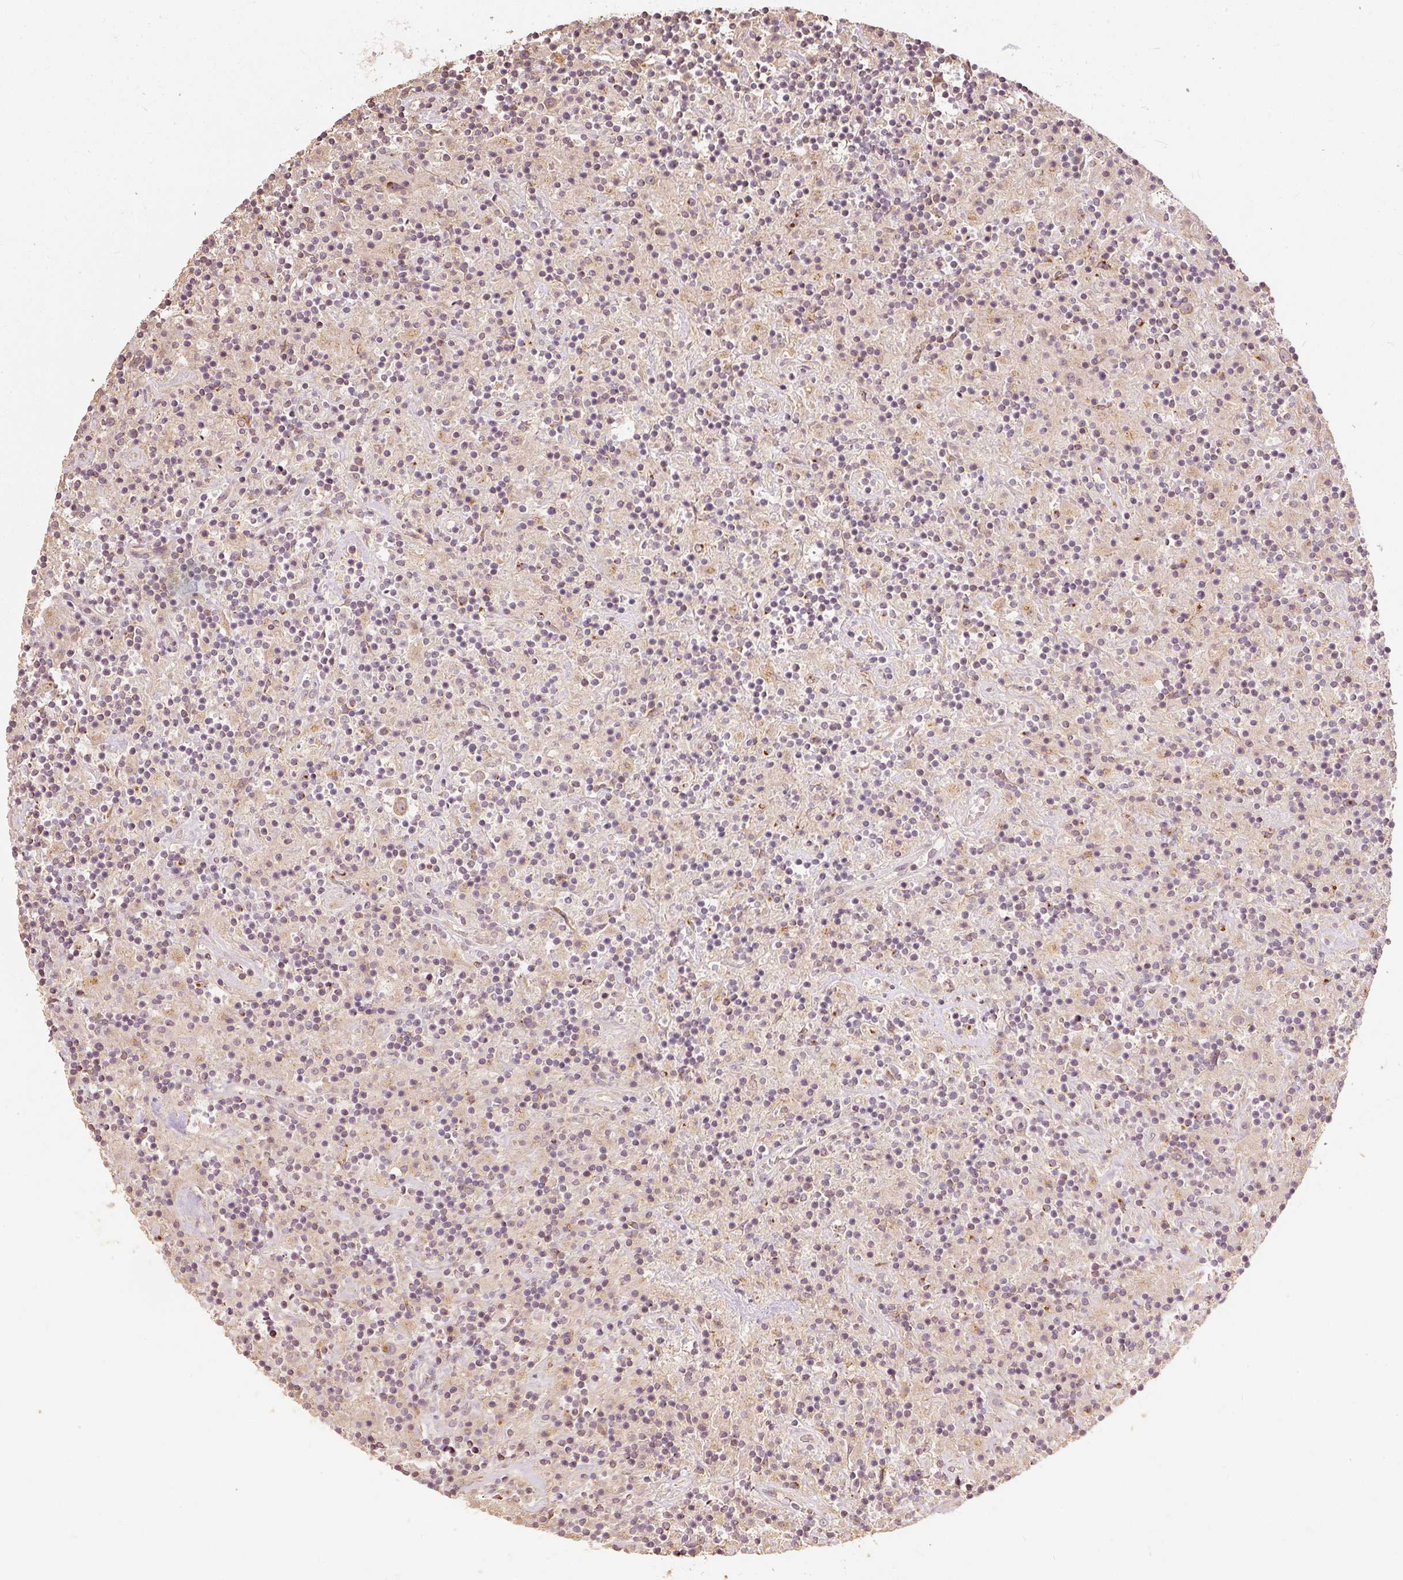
{"staining": {"intensity": "weak", "quantity": ">75%", "location": "cytoplasmic/membranous"}, "tissue": "lymphoma", "cell_type": "Tumor cells", "image_type": "cancer", "snomed": [{"axis": "morphology", "description": "Hodgkin's disease, NOS"}, {"axis": "topography", "description": "Lymph node"}], "caption": "Tumor cells demonstrate low levels of weak cytoplasmic/membranous expression in approximately >75% of cells in human Hodgkin's disease.", "gene": "FUT8", "patient": {"sex": "male", "age": 70}}